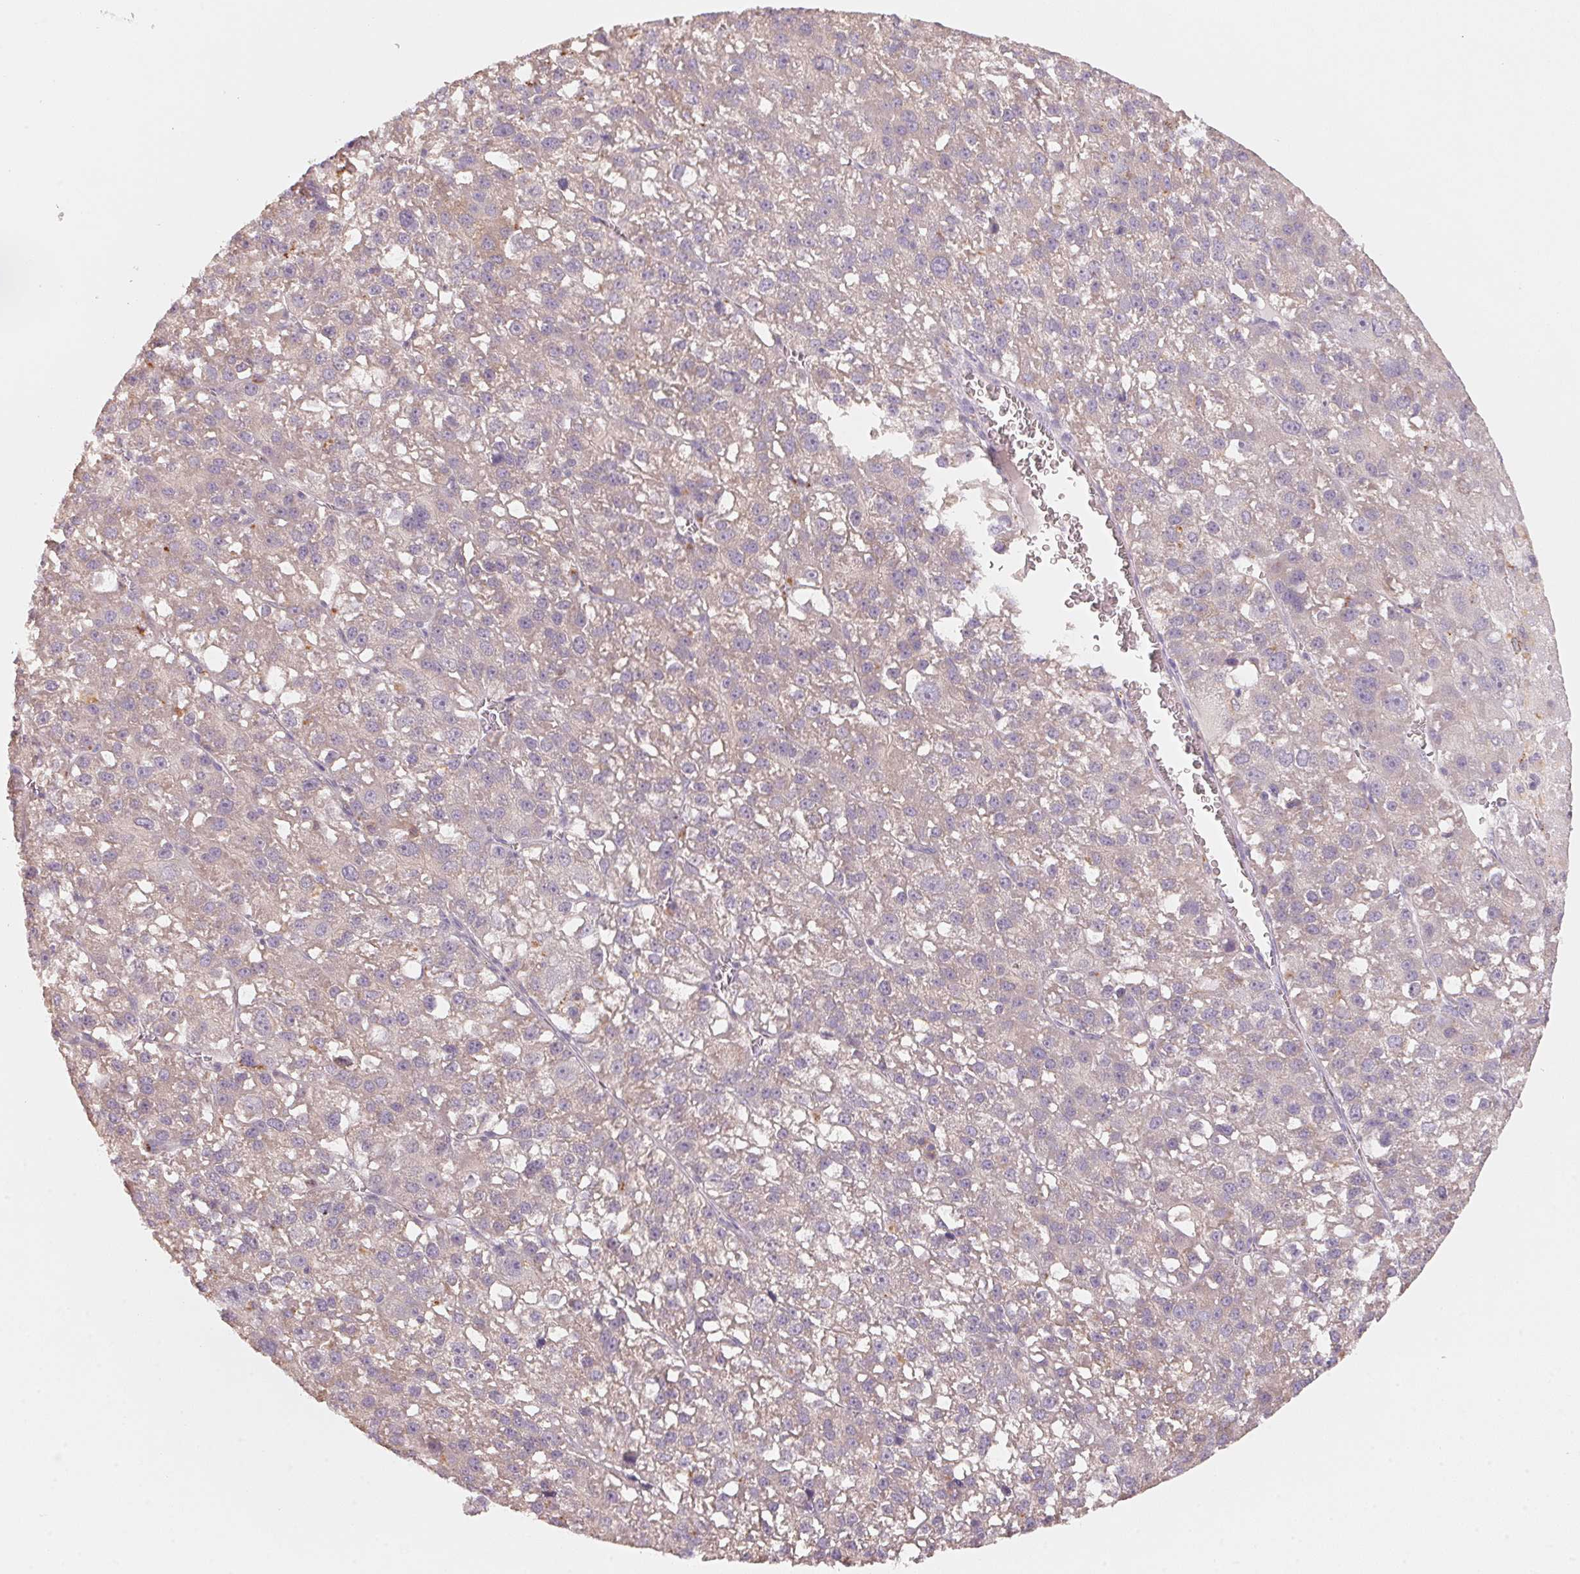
{"staining": {"intensity": "weak", "quantity": "<25%", "location": "cytoplasmic/membranous"}, "tissue": "liver cancer", "cell_type": "Tumor cells", "image_type": "cancer", "snomed": [{"axis": "morphology", "description": "Carcinoma, Hepatocellular, NOS"}, {"axis": "topography", "description": "Liver"}], "caption": "DAB (3,3'-diaminobenzidine) immunohistochemical staining of liver hepatocellular carcinoma reveals no significant expression in tumor cells.", "gene": "TREH", "patient": {"sex": "female", "age": 70}}